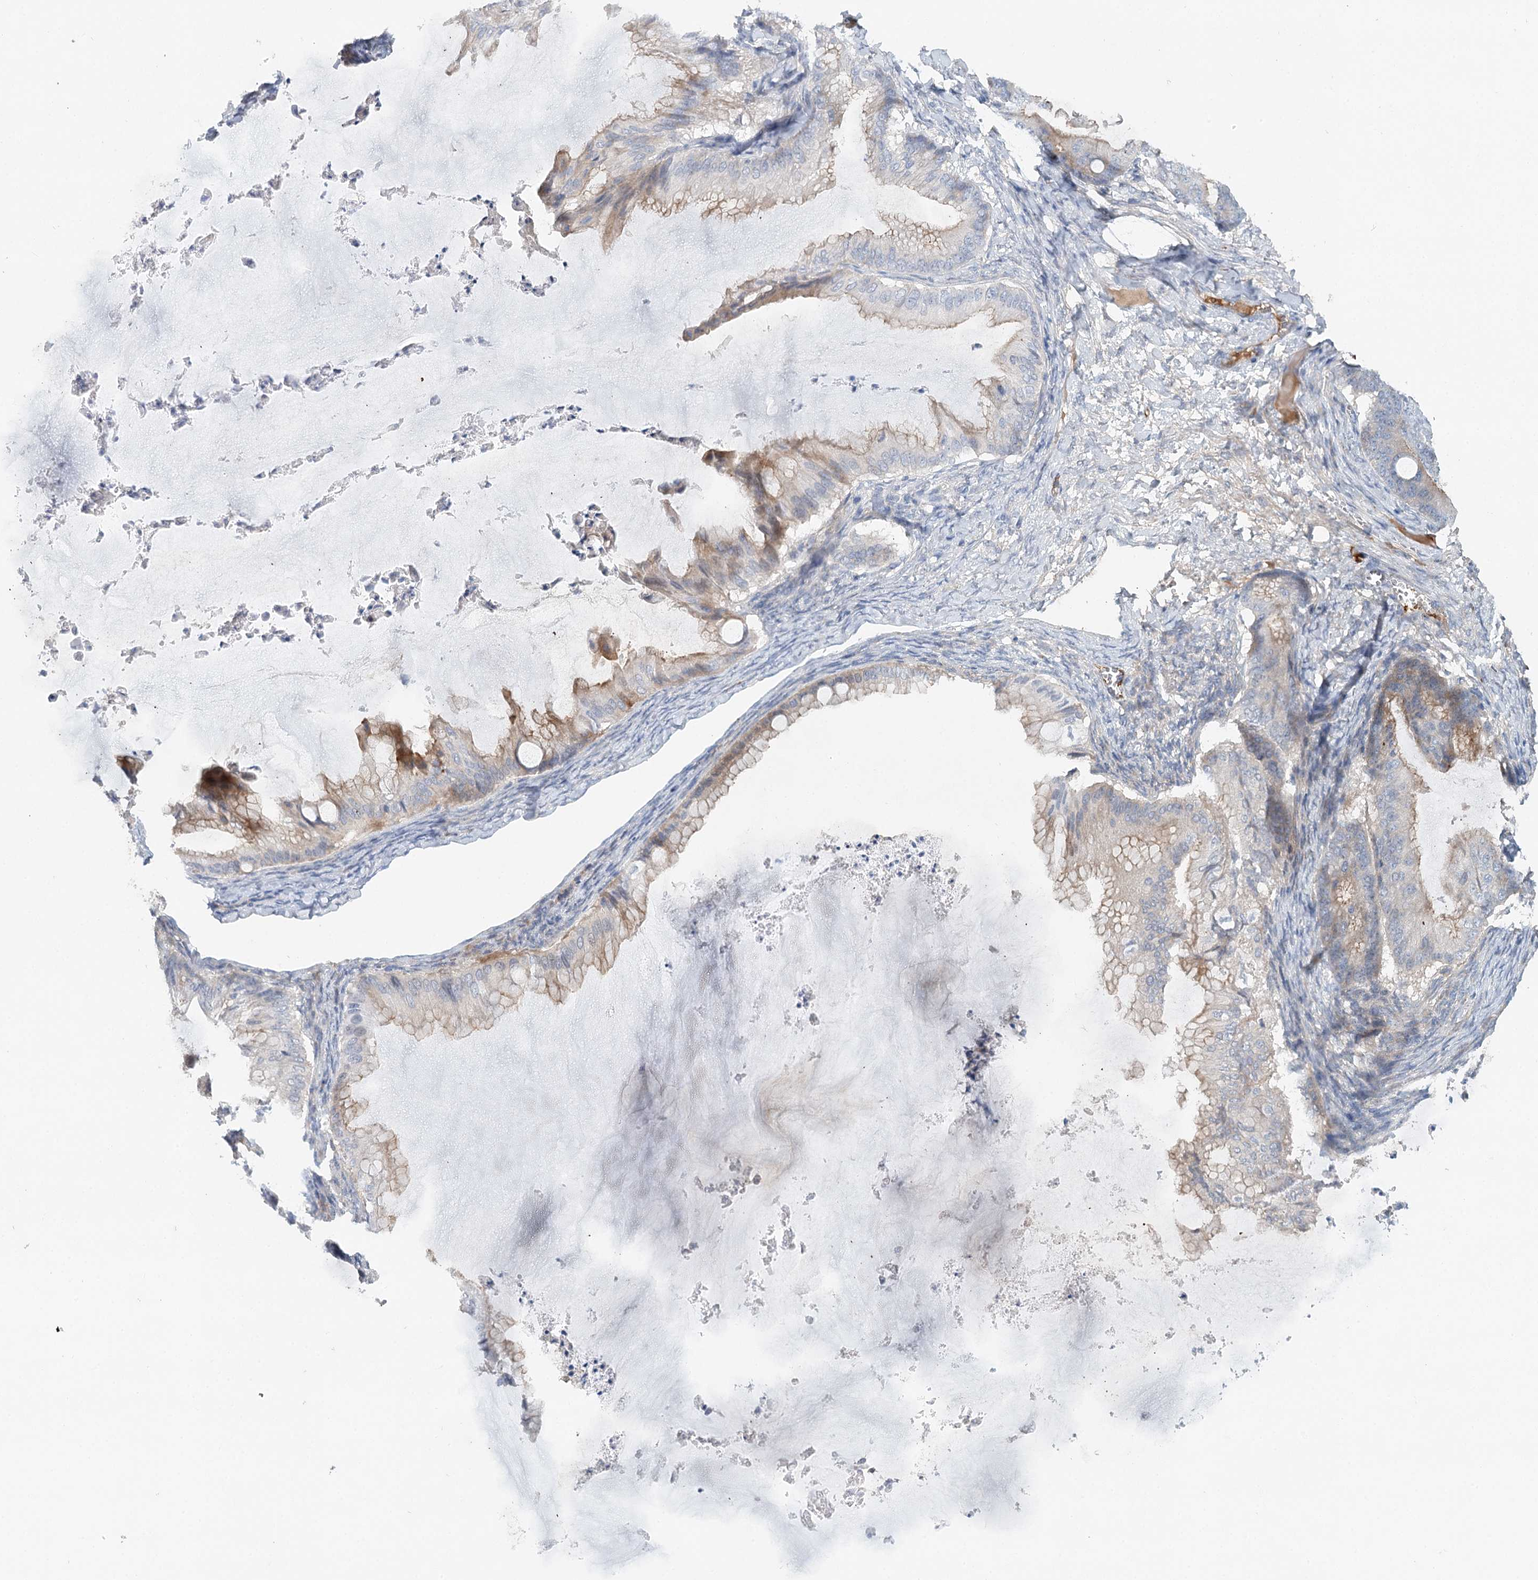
{"staining": {"intensity": "weak", "quantity": "25%-75%", "location": "cytoplasmic/membranous"}, "tissue": "ovarian cancer", "cell_type": "Tumor cells", "image_type": "cancer", "snomed": [{"axis": "morphology", "description": "Cystadenocarcinoma, mucinous, NOS"}, {"axis": "topography", "description": "Ovary"}], "caption": "Ovarian mucinous cystadenocarcinoma stained with a brown dye demonstrates weak cytoplasmic/membranous positive expression in about 25%-75% of tumor cells.", "gene": "ALKBH8", "patient": {"sex": "female", "age": 71}}